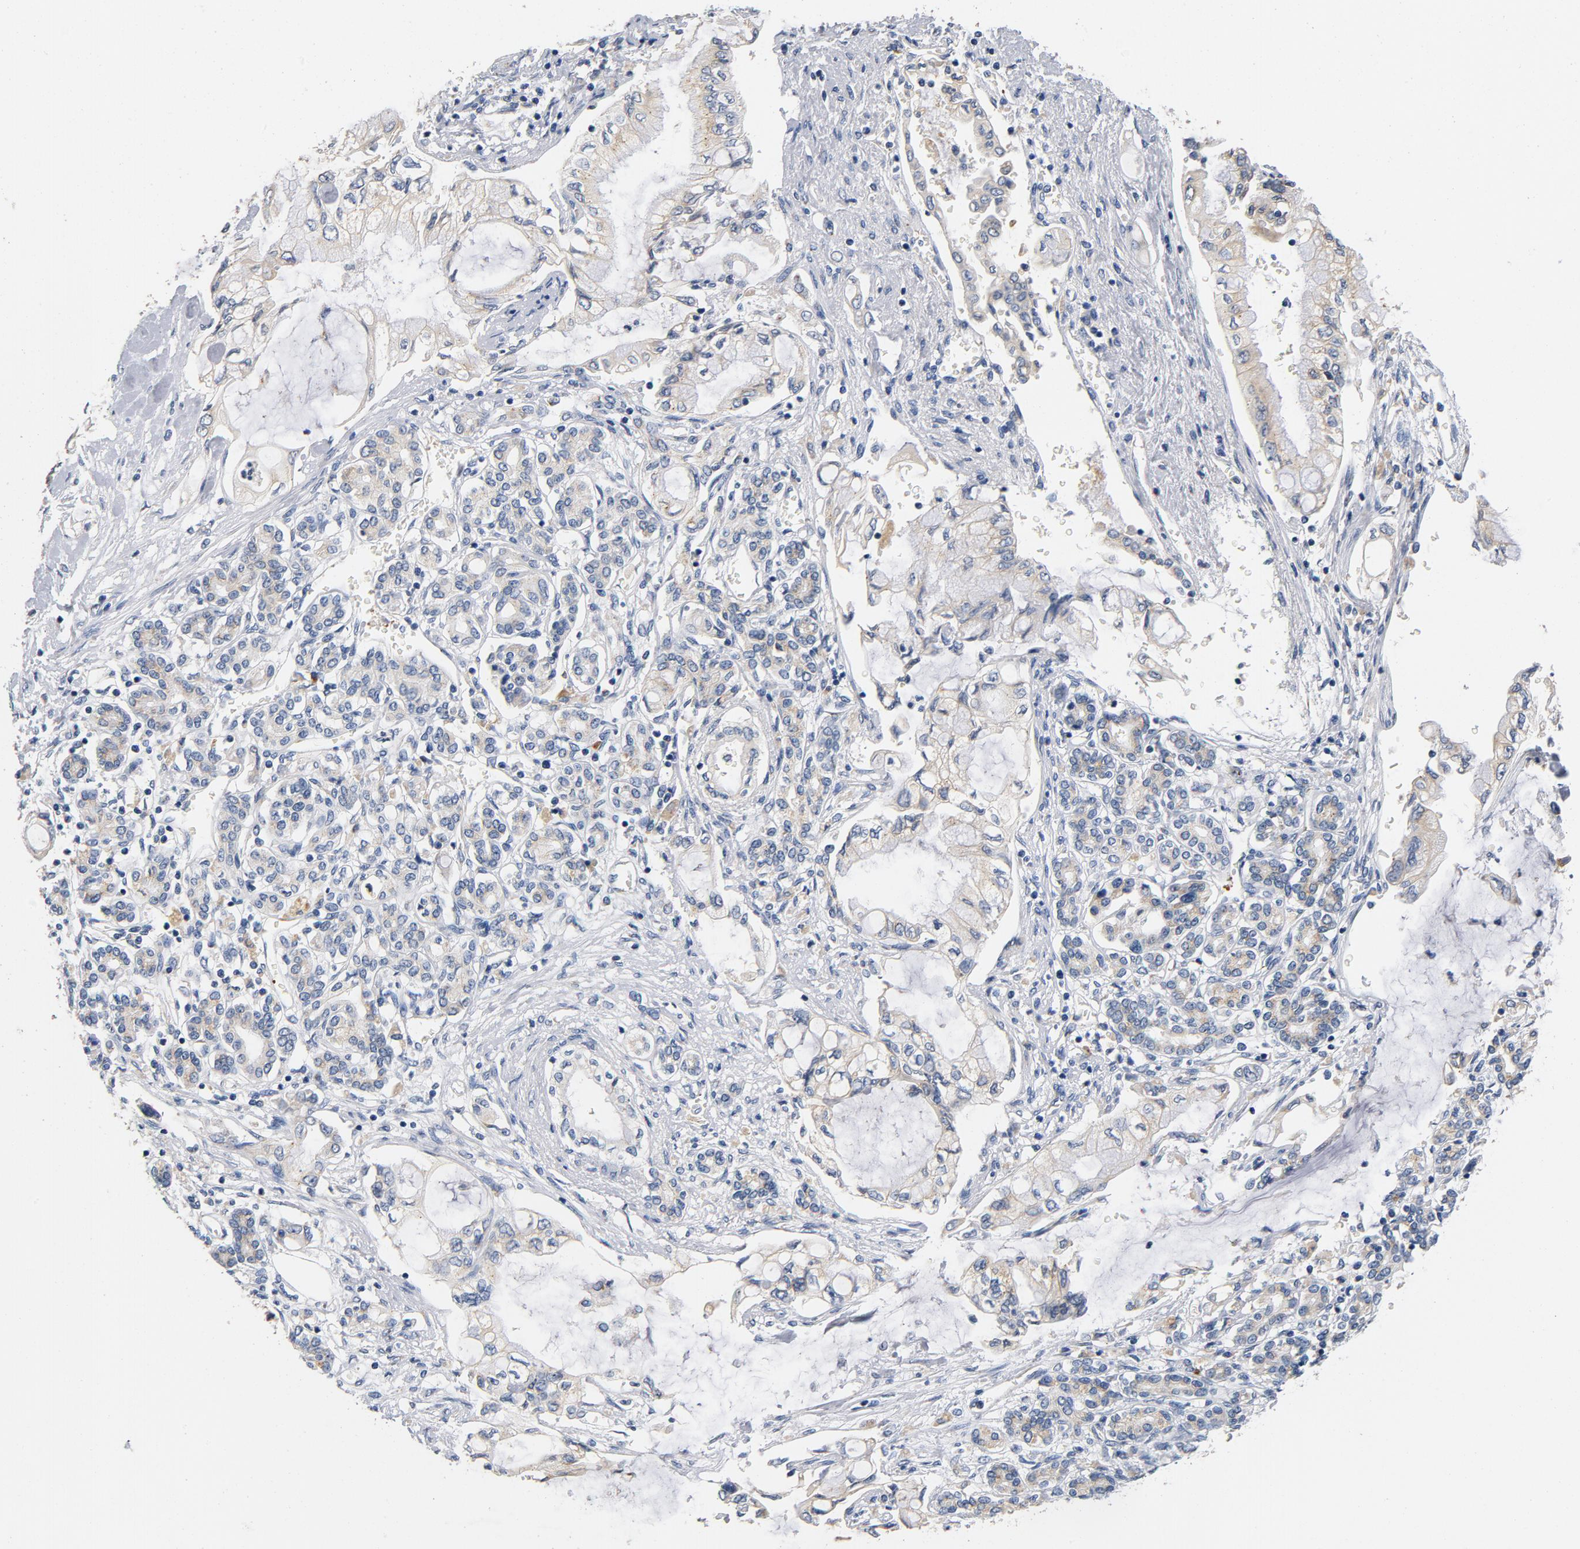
{"staining": {"intensity": "negative", "quantity": "none", "location": "none"}, "tissue": "pancreatic cancer", "cell_type": "Tumor cells", "image_type": "cancer", "snomed": [{"axis": "morphology", "description": "Adenocarcinoma, NOS"}, {"axis": "topography", "description": "Pancreas"}], "caption": "This is a histopathology image of immunohistochemistry (IHC) staining of adenocarcinoma (pancreatic), which shows no expression in tumor cells.", "gene": "LMAN2", "patient": {"sex": "female", "age": 70}}